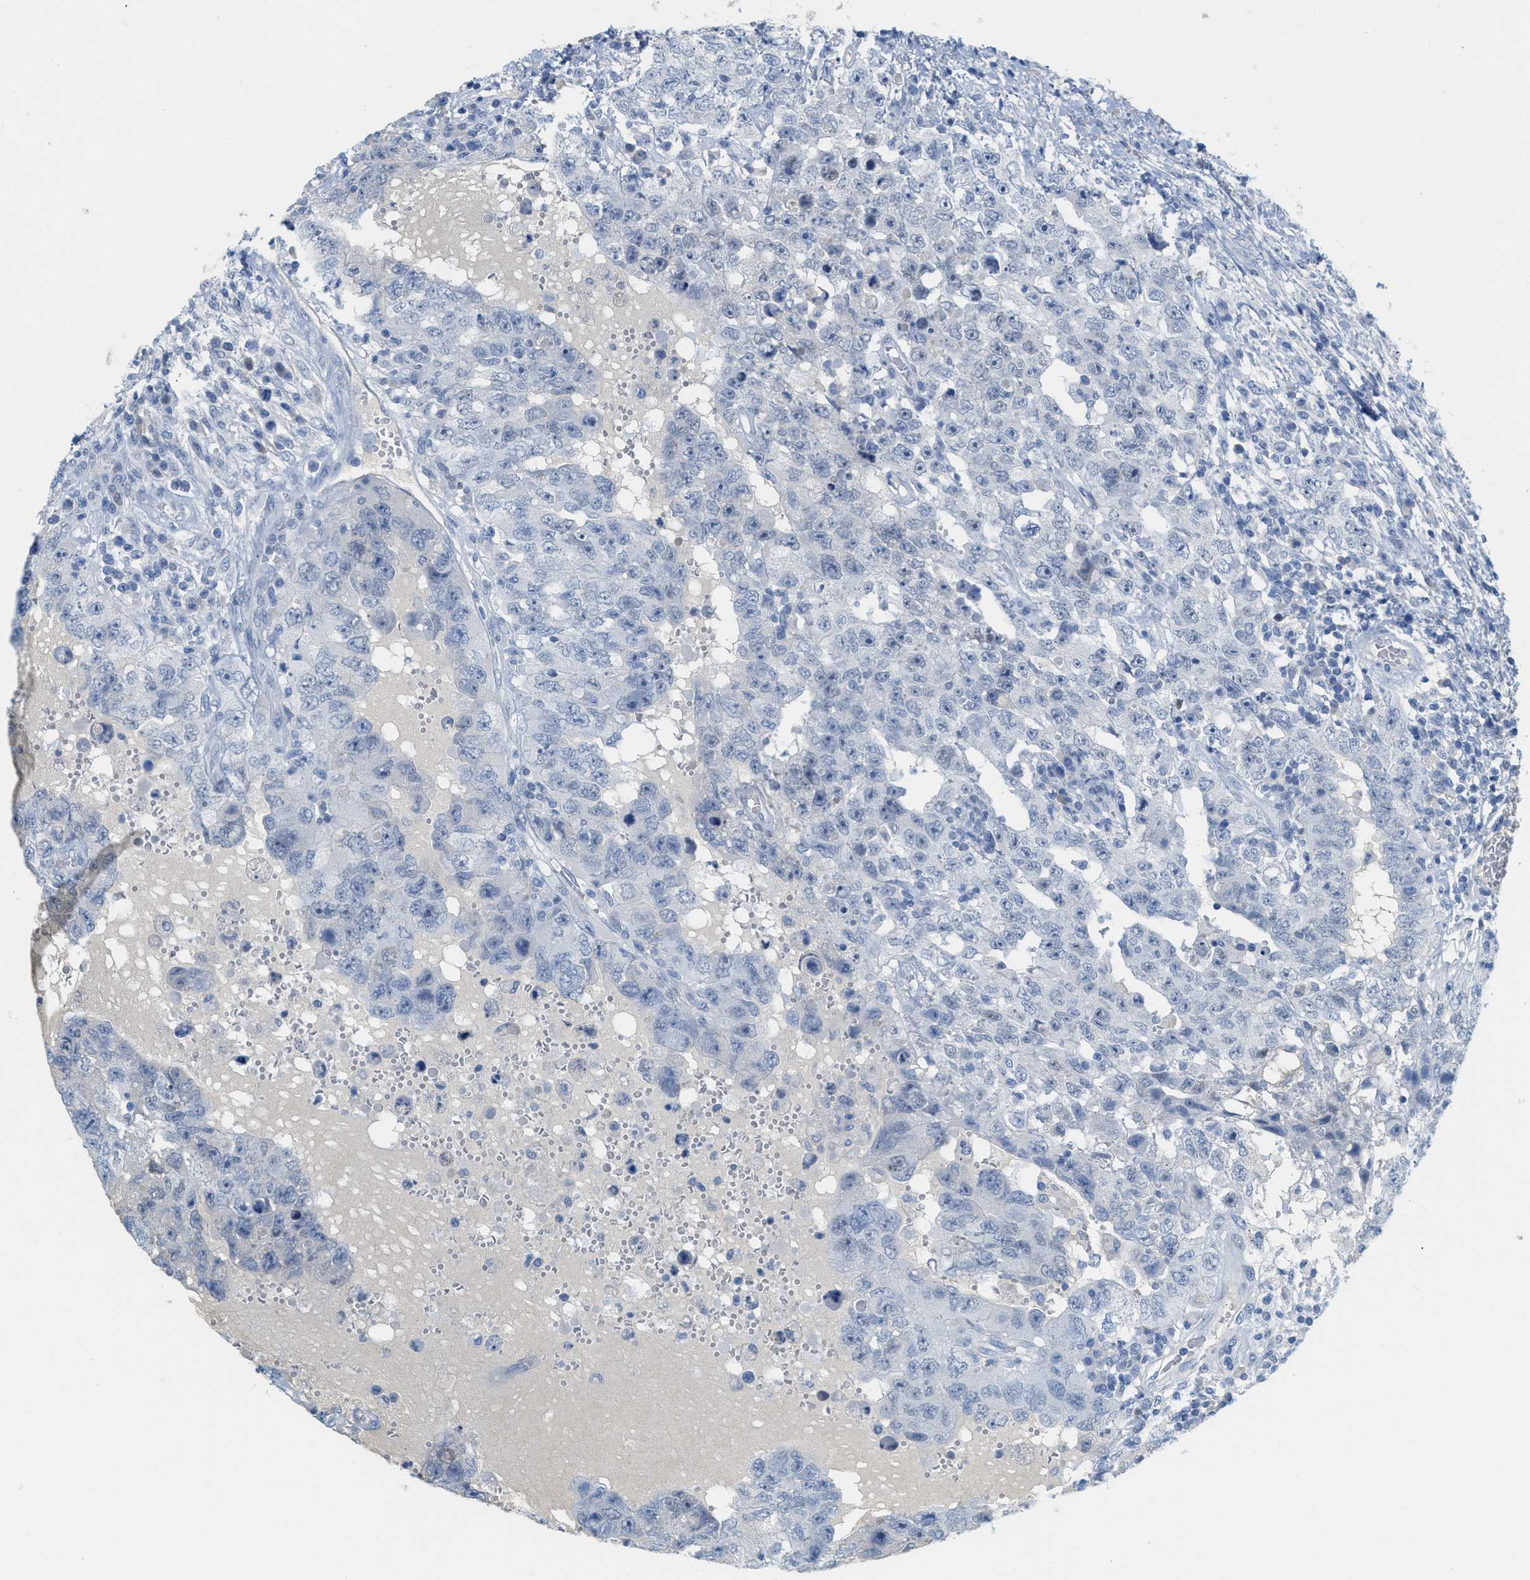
{"staining": {"intensity": "negative", "quantity": "none", "location": "none"}, "tissue": "testis cancer", "cell_type": "Tumor cells", "image_type": "cancer", "snomed": [{"axis": "morphology", "description": "Carcinoma, Embryonal, NOS"}, {"axis": "topography", "description": "Testis"}], "caption": "Testis embryonal carcinoma stained for a protein using IHC exhibits no positivity tumor cells.", "gene": "HSF2", "patient": {"sex": "male", "age": 26}}